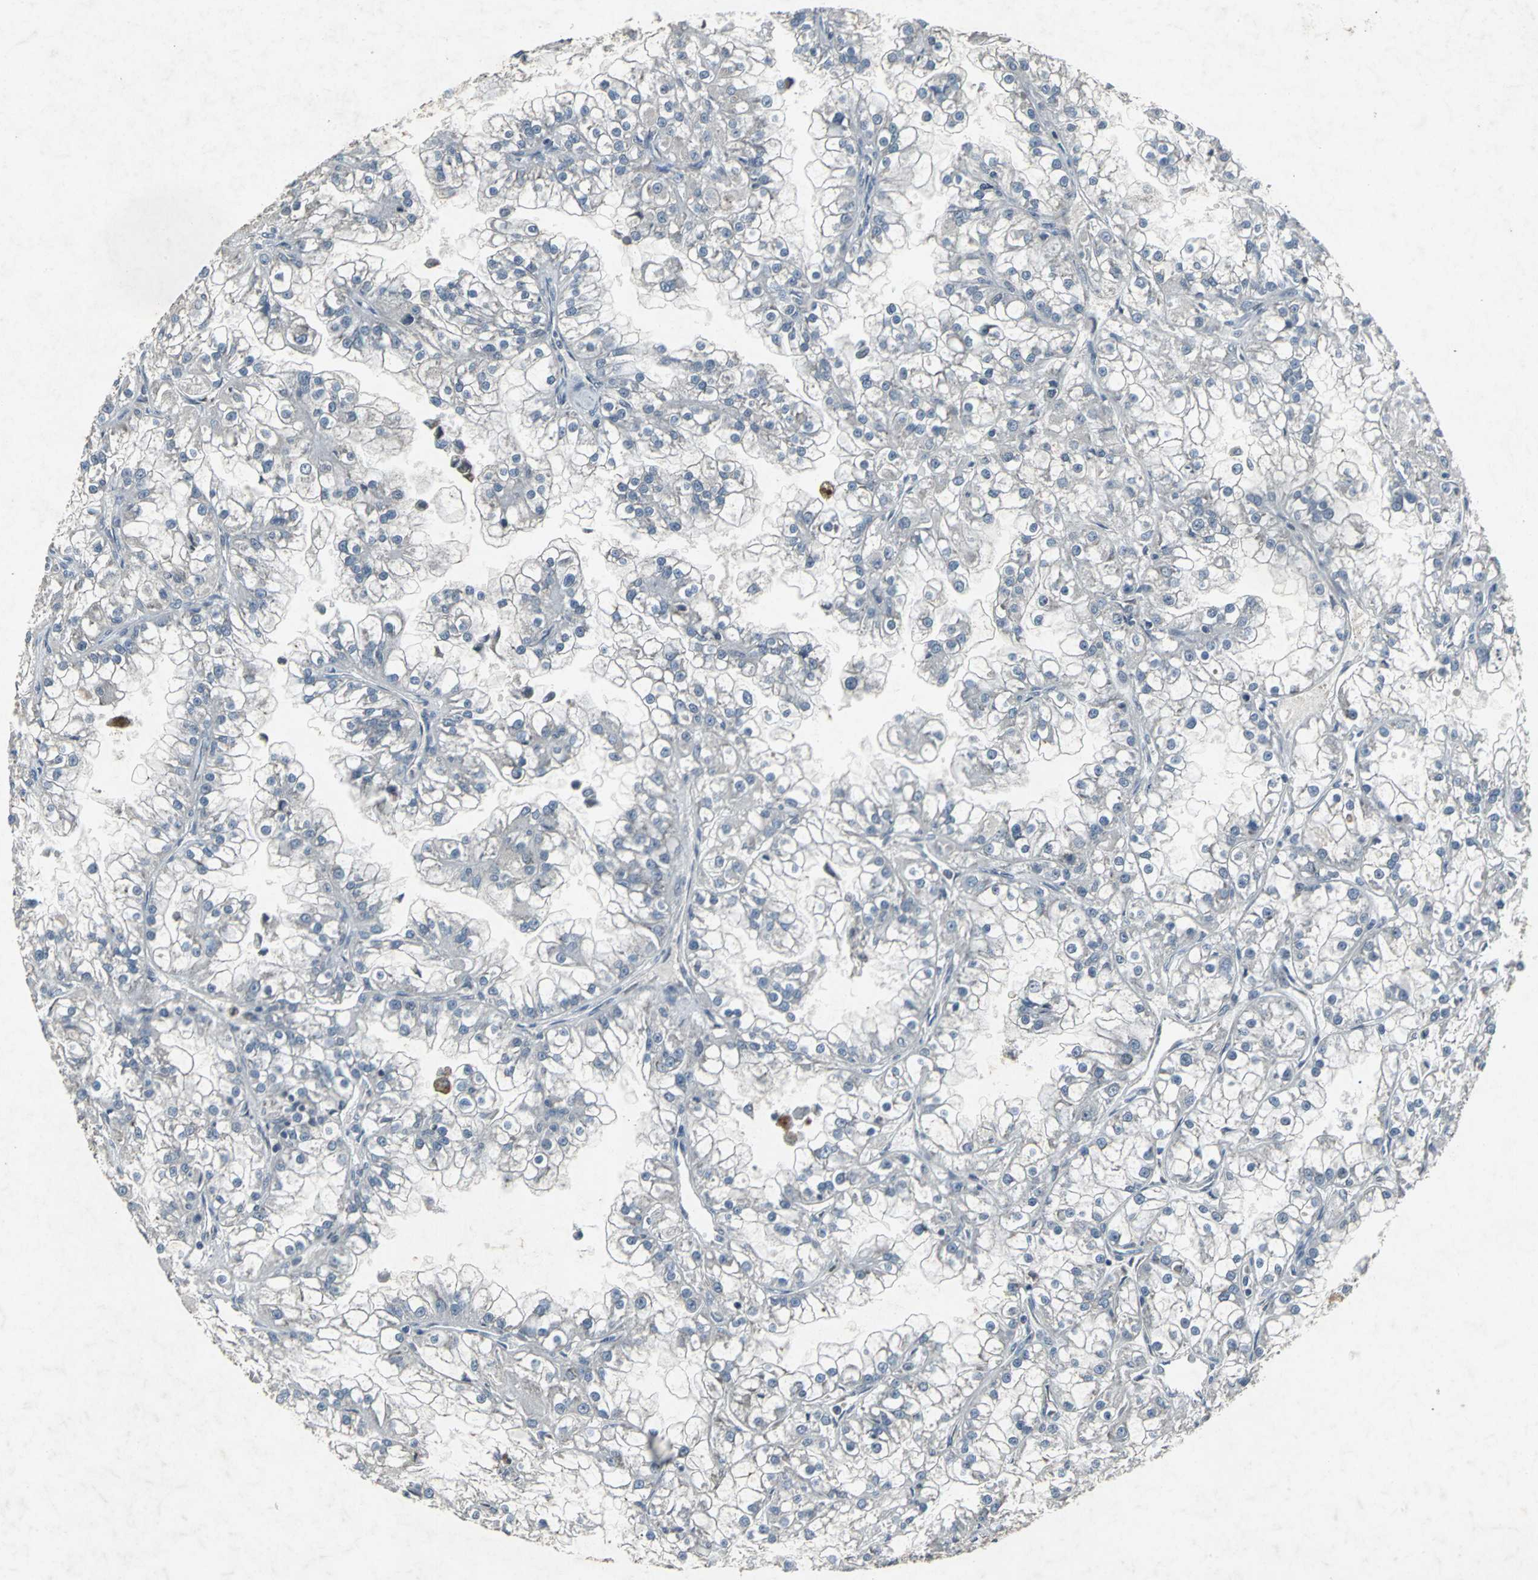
{"staining": {"intensity": "negative", "quantity": "none", "location": "none"}, "tissue": "renal cancer", "cell_type": "Tumor cells", "image_type": "cancer", "snomed": [{"axis": "morphology", "description": "Adenocarcinoma, NOS"}, {"axis": "topography", "description": "Kidney"}], "caption": "The immunohistochemistry (IHC) image has no significant expression in tumor cells of renal cancer tissue.", "gene": "BMP4", "patient": {"sex": "female", "age": 52}}